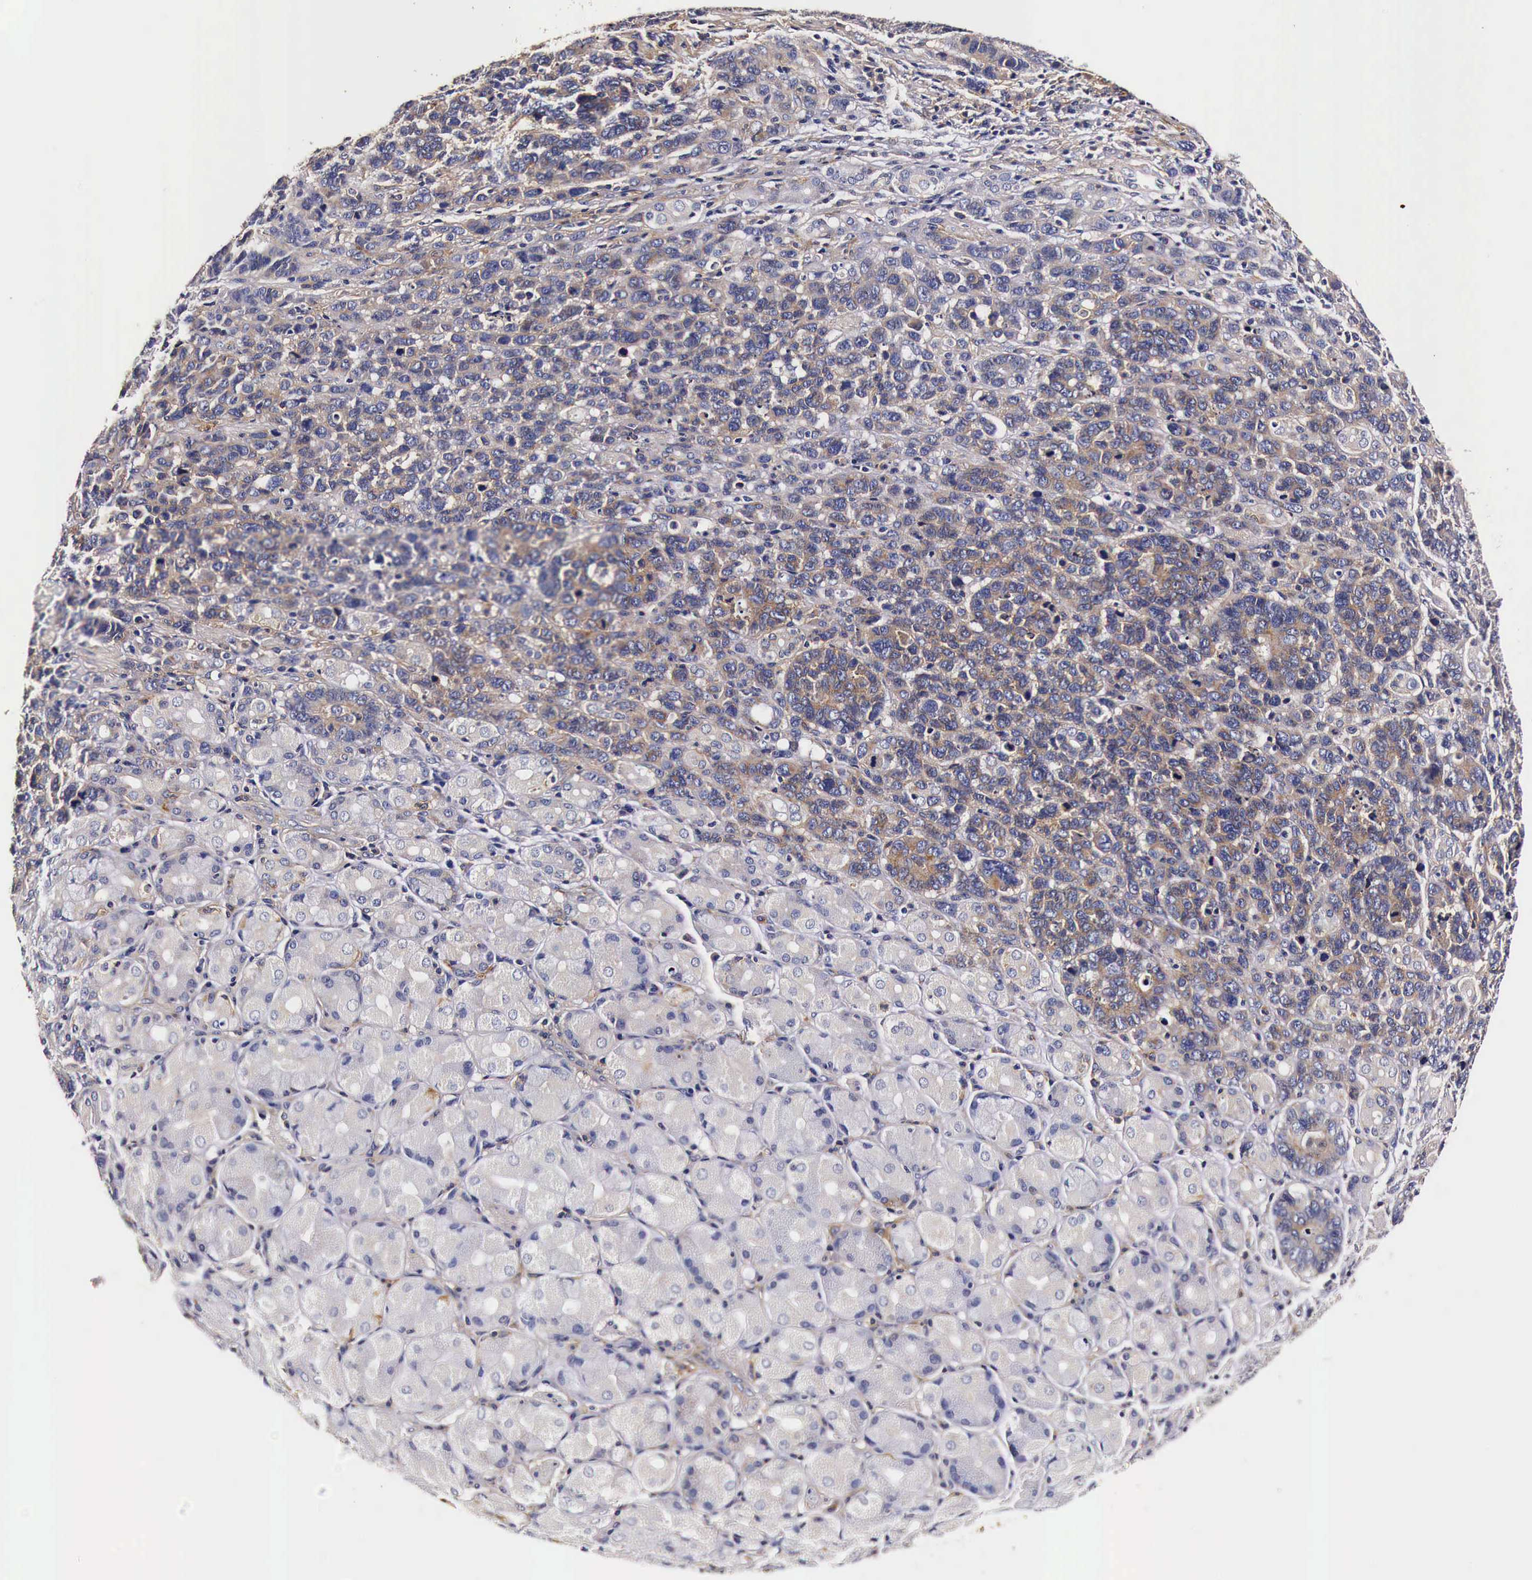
{"staining": {"intensity": "weak", "quantity": "25%-75%", "location": "cytoplasmic/membranous"}, "tissue": "stomach cancer", "cell_type": "Tumor cells", "image_type": "cancer", "snomed": [{"axis": "morphology", "description": "Adenocarcinoma, NOS"}, {"axis": "topography", "description": "Stomach, upper"}], "caption": "Immunohistochemical staining of stomach cancer displays weak cytoplasmic/membranous protein positivity in about 25%-75% of tumor cells.", "gene": "RP2", "patient": {"sex": "male", "age": 71}}